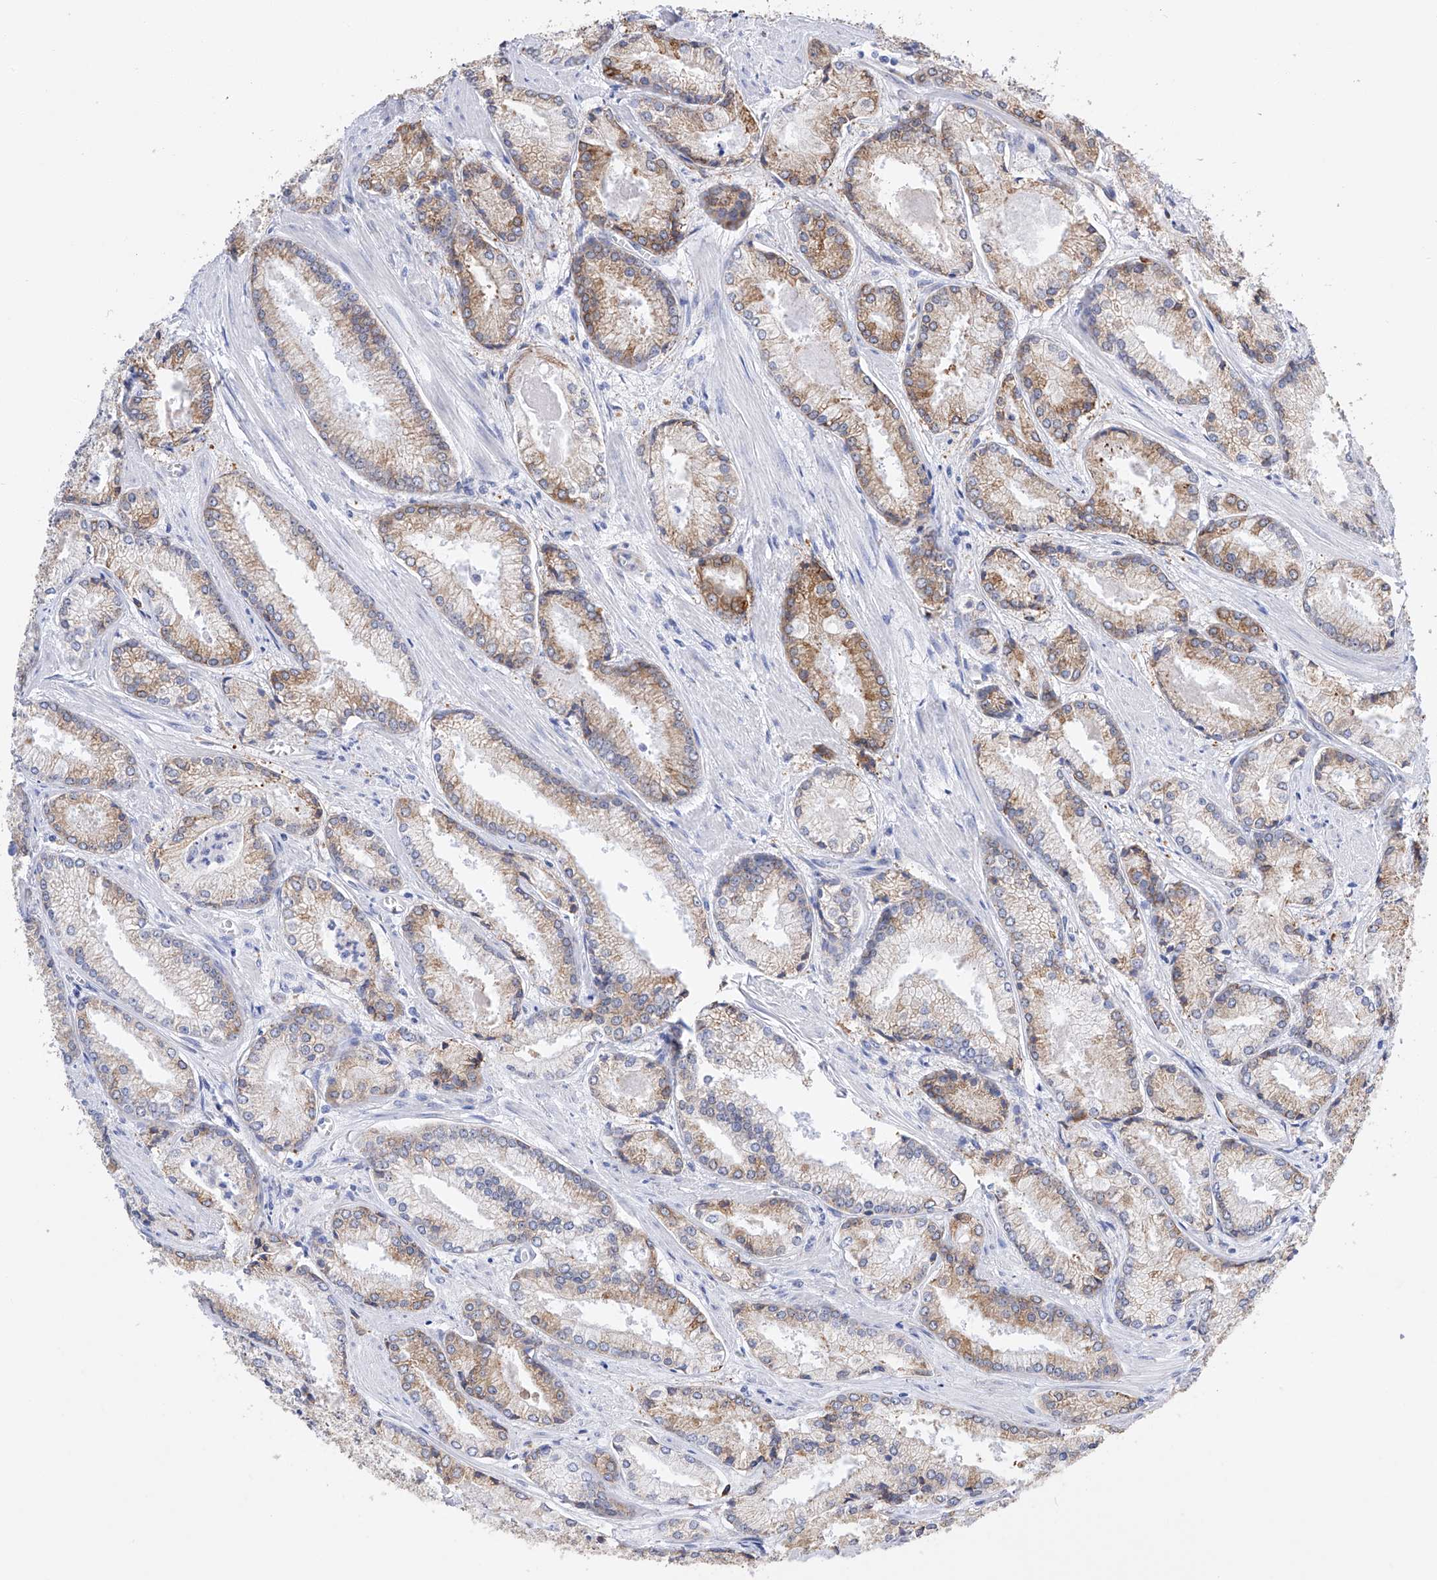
{"staining": {"intensity": "moderate", "quantity": "25%-75%", "location": "cytoplasmic/membranous"}, "tissue": "prostate cancer", "cell_type": "Tumor cells", "image_type": "cancer", "snomed": [{"axis": "morphology", "description": "Adenocarcinoma, Low grade"}, {"axis": "topography", "description": "Prostate"}], "caption": "Immunohistochemistry (IHC) micrograph of prostate low-grade adenocarcinoma stained for a protein (brown), which demonstrates medium levels of moderate cytoplasmic/membranous positivity in about 25%-75% of tumor cells.", "gene": "PDIA5", "patient": {"sex": "male", "age": 54}}